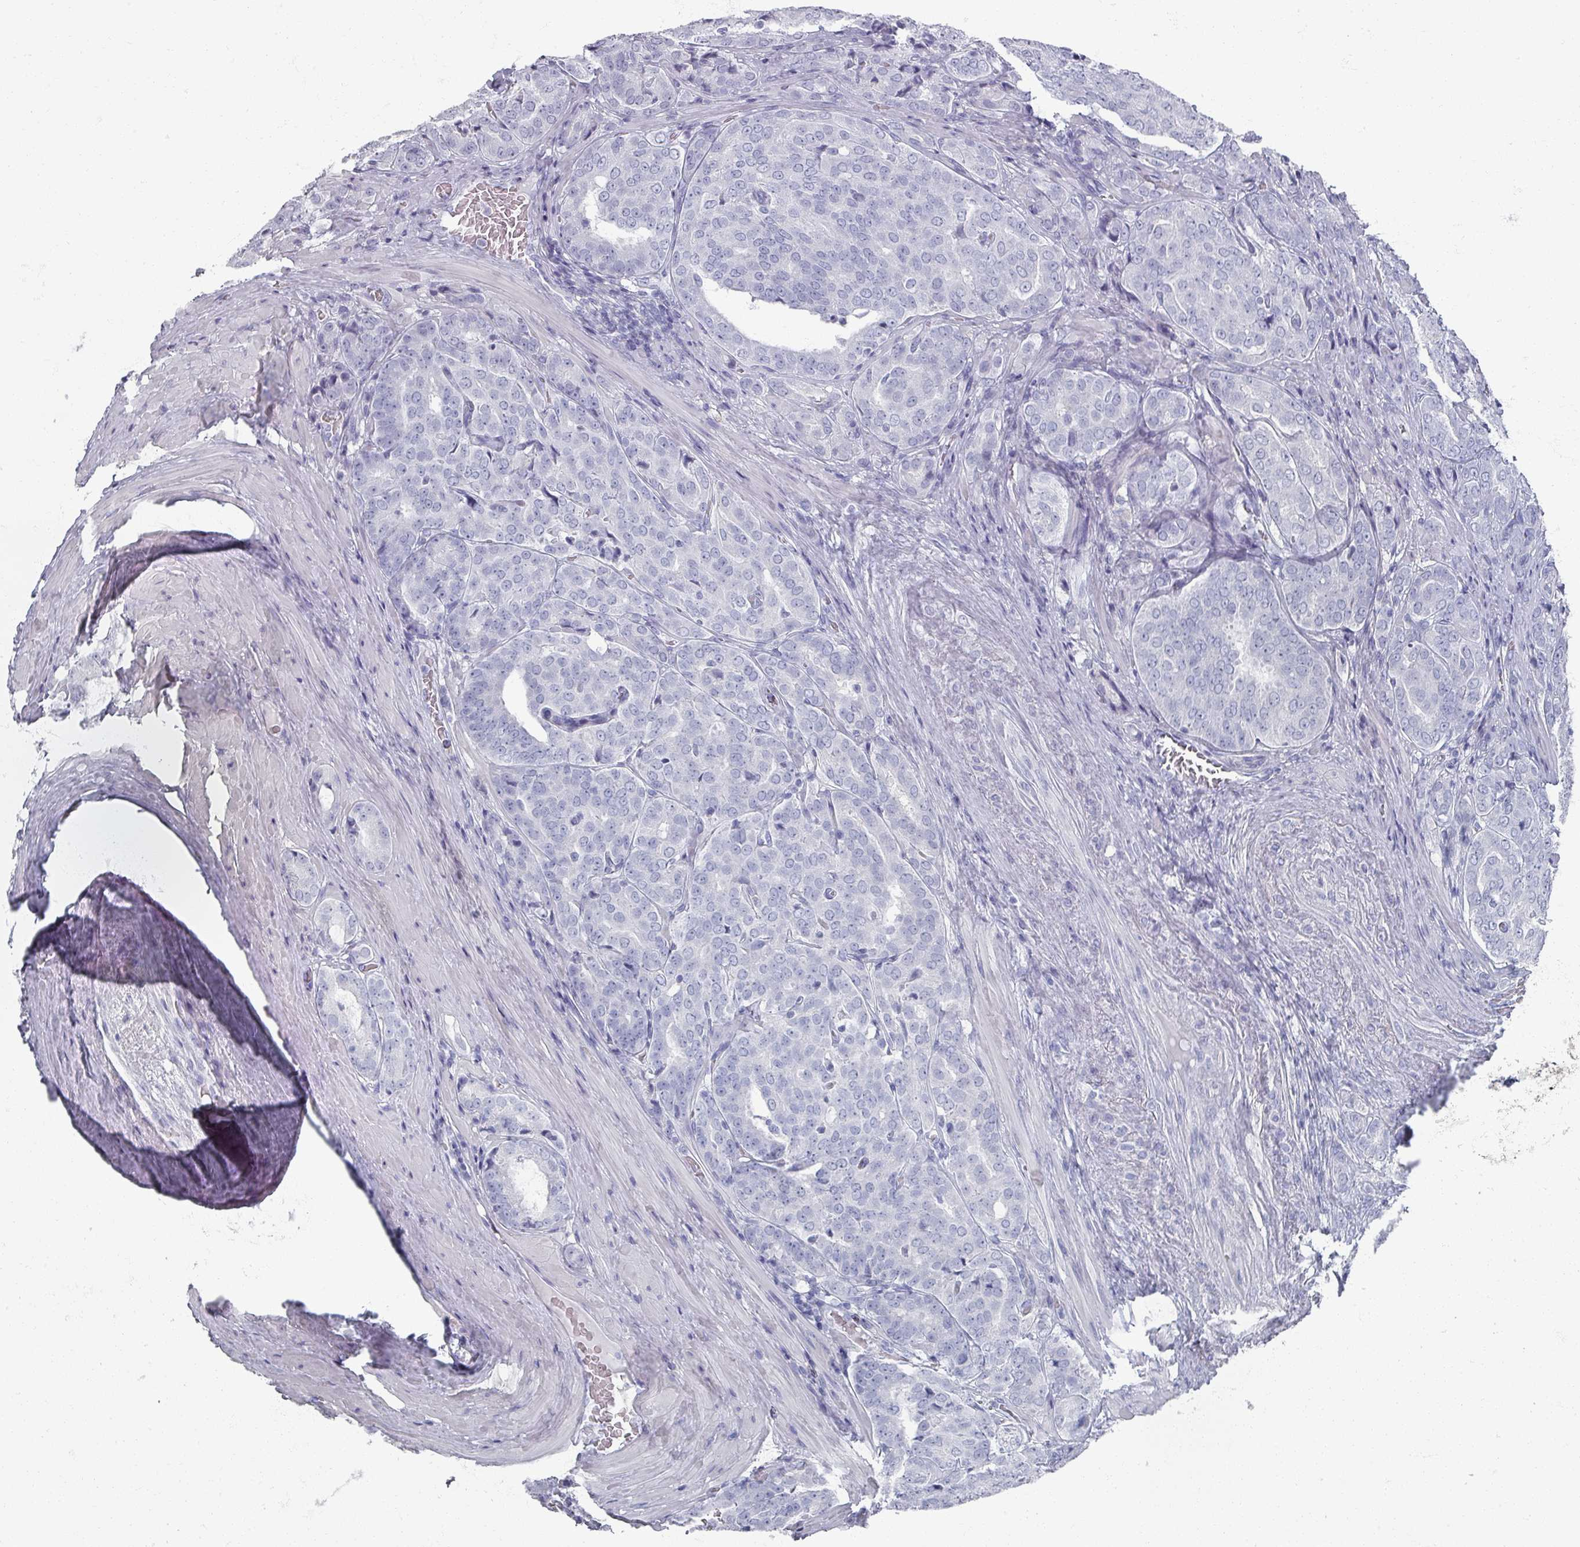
{"staining": {"intensity": "negative", "quantity": "none", "location": "none"}, "tissue": "prostate cancer", "cell_type": "Tumor cells", "image_type": "cancer", "snomed": [{"axis": "morphology", "description": "Adenocarcinoma, High grade"}, {"axis": "topography", "description": "Prostate"}], "caption": "An immunohistochemistry histopathology image of prostate high-grade adenocarcinoma is shown. There is no staining in tumor cells of prostate high-grade adenocarcinoma.", "gene": "OMG", "patient": {"sex": "male", "age": 68}}